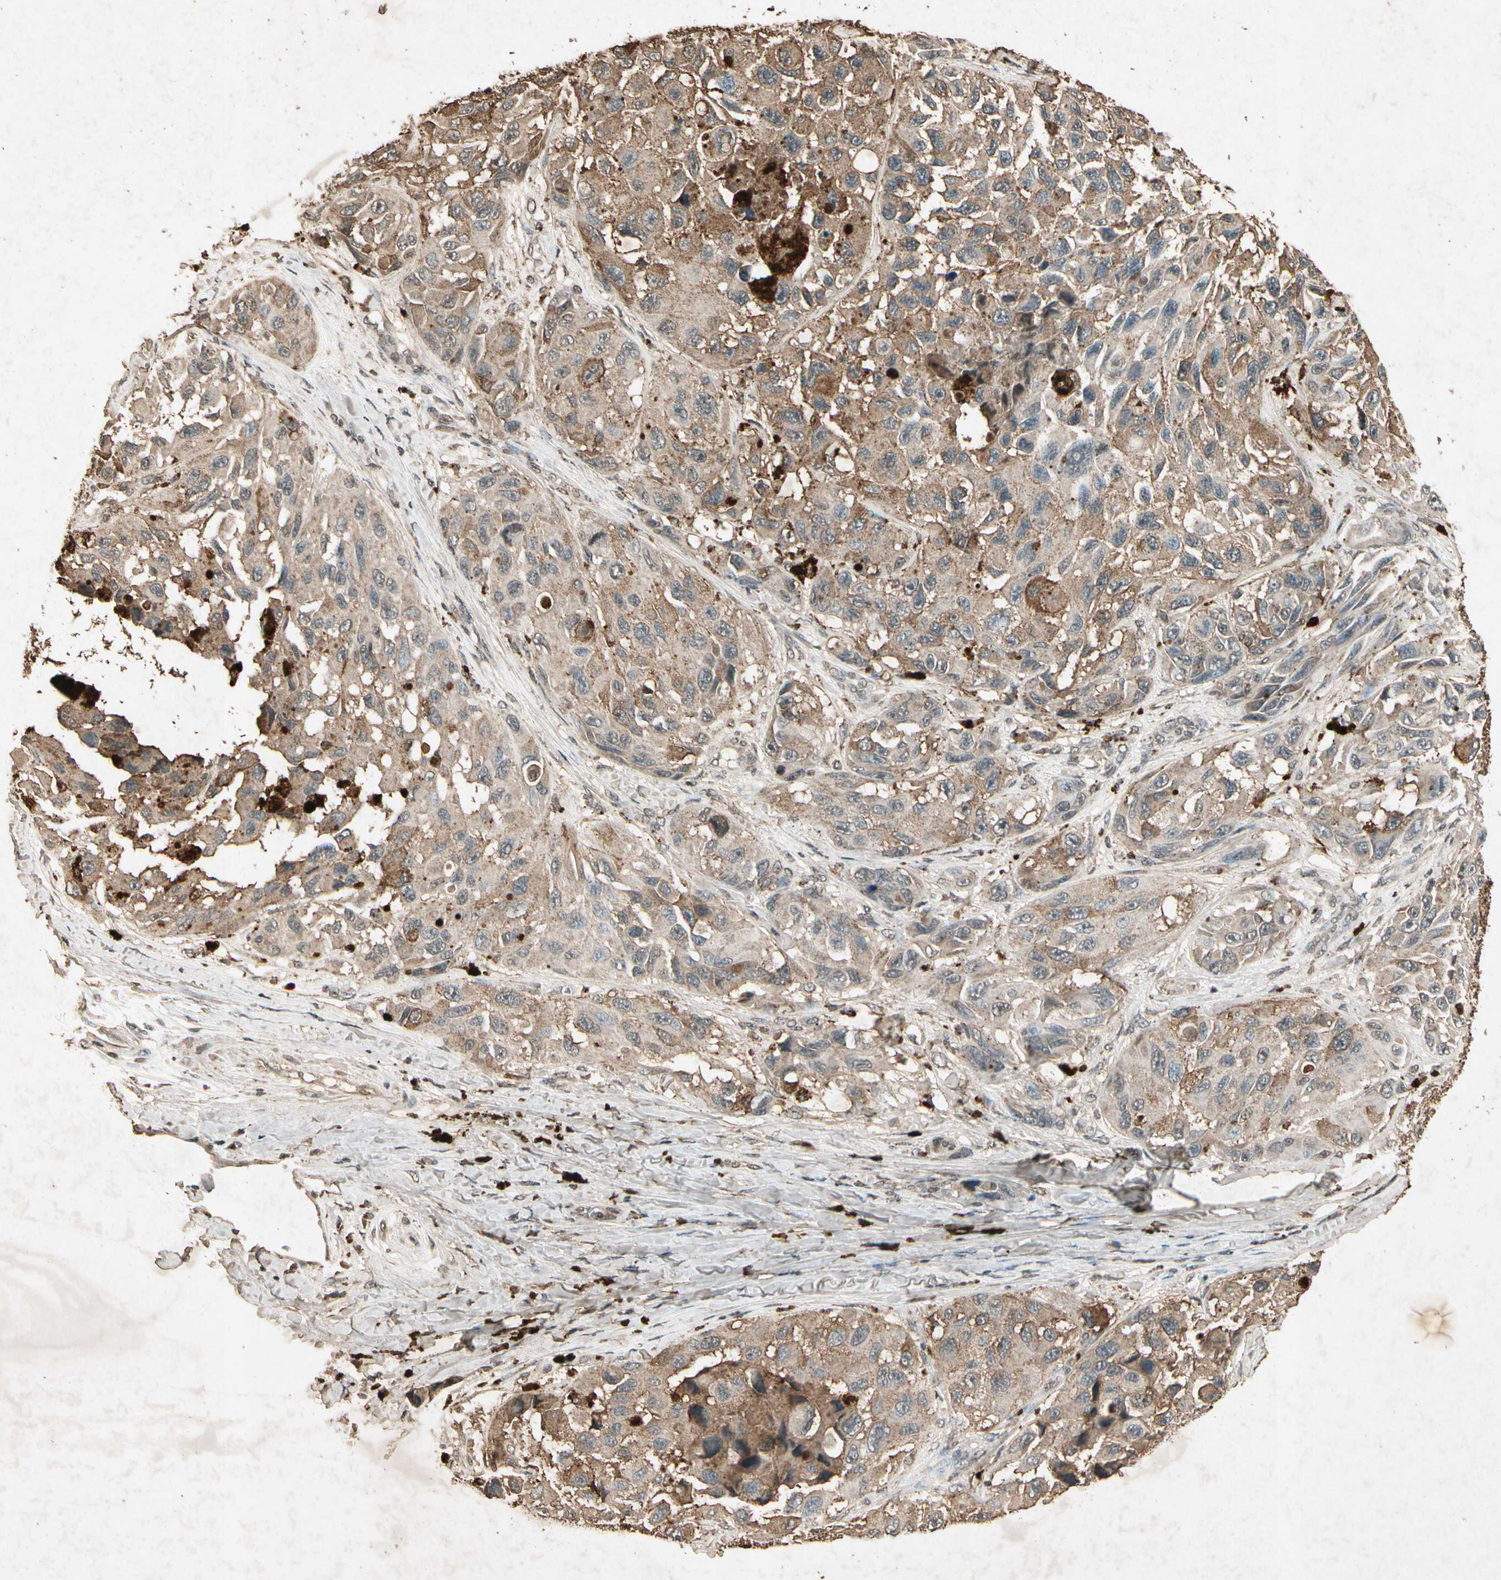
{"staining": {"intensity": "moderate", "quantity": ">75%", "location": "cytoplasmic/membranous"}, "tissue": "melanoma", "cell_type": "Tumor cells", "image_type": "cancer", "snomed": [{"axis": "morphology", "description": "Malignant melanoma, NOS"}, {"axis": "topography", "description": "Skin"}], "caption": "The micrograph displays immunohistochemical staining of melanoma. There is moderate cytoplasmic/membranous expression is appreciated in approximately >75% of tumor cells.", "gene": "GC", "patient": {"sex": "female", "age": 73}}